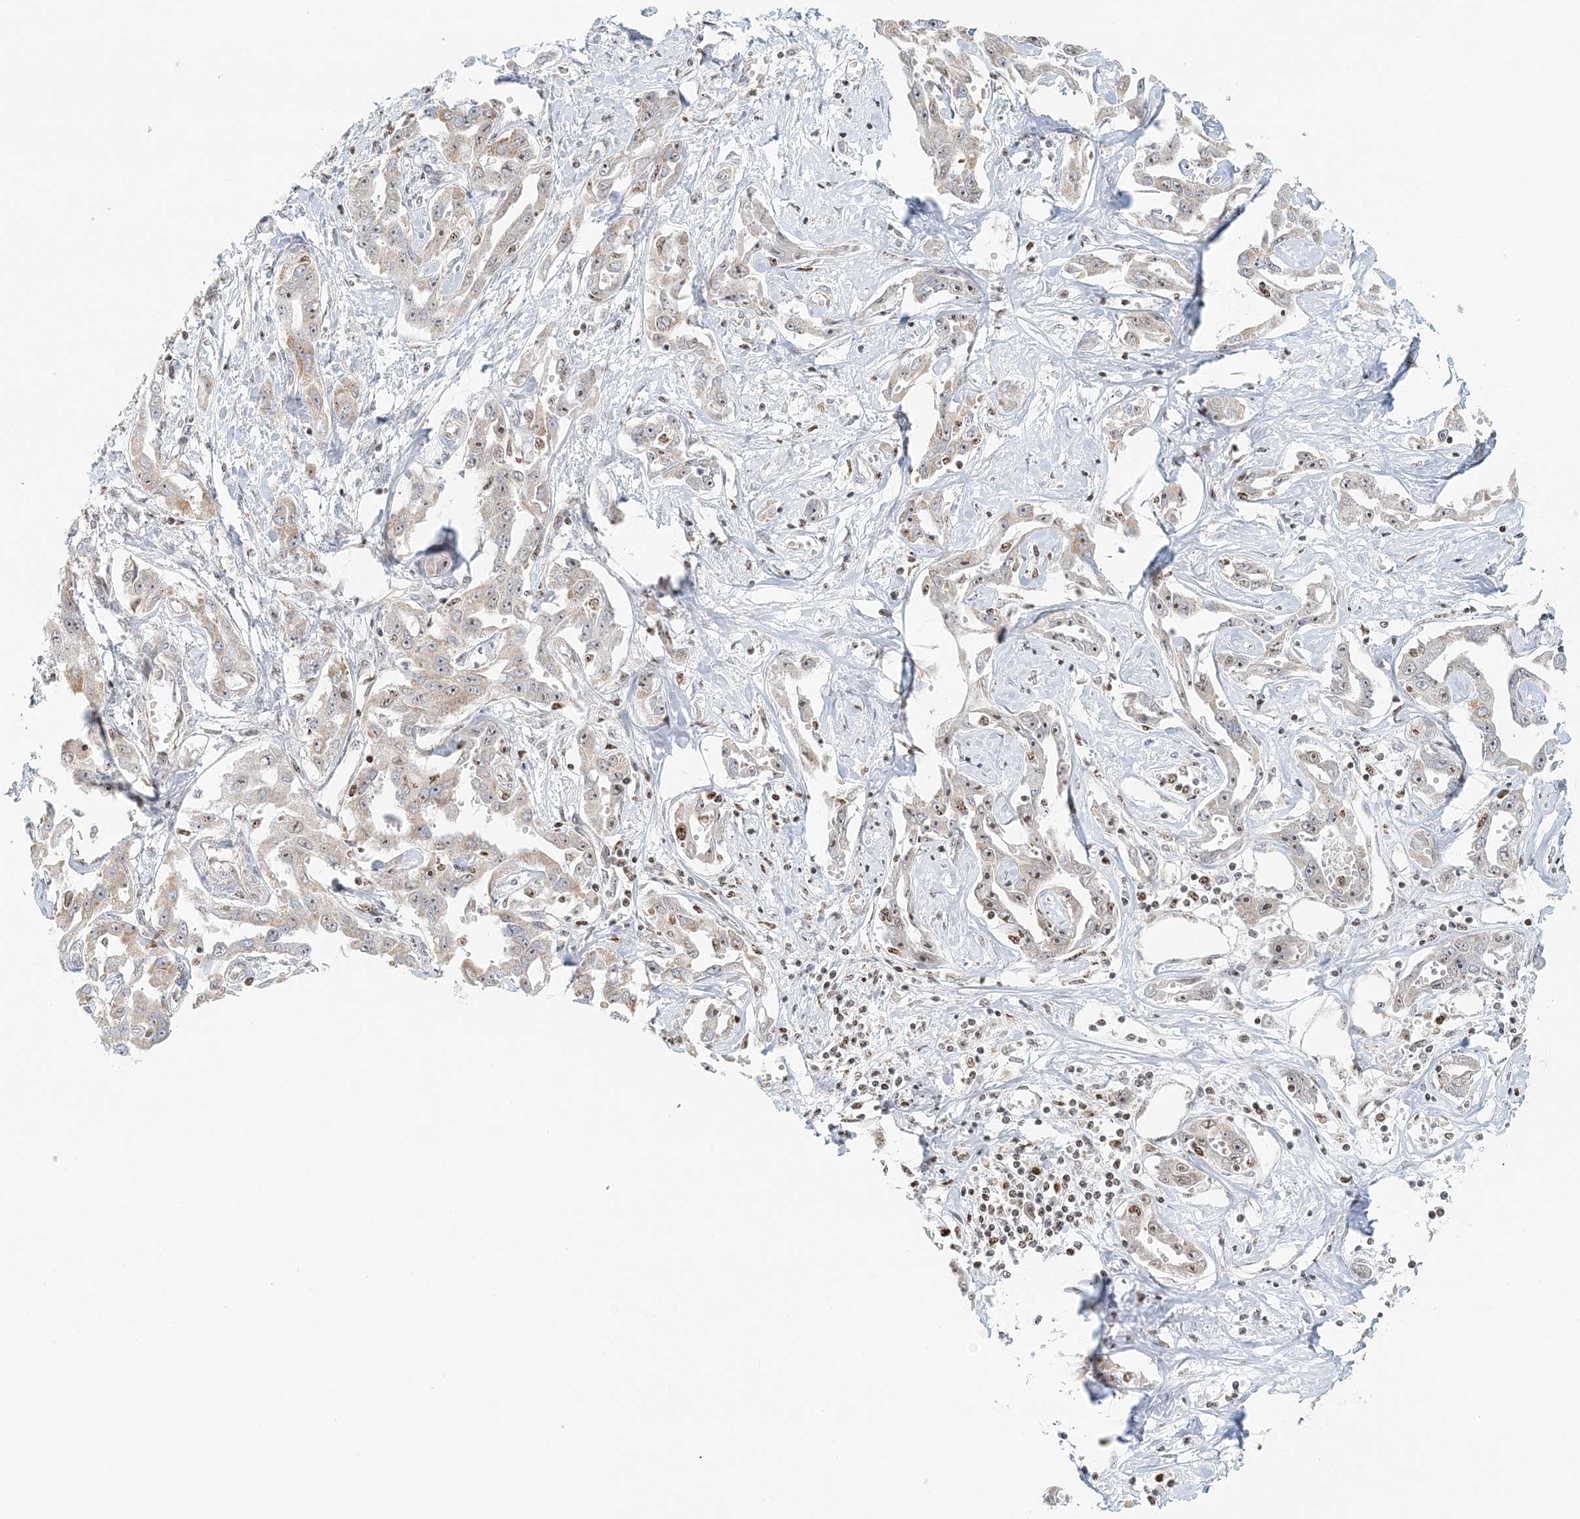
{"staining": {"intensity": "weak", "quantity": "25%-75%", "location": "nuclear"}, "tissue": "liver cancer", "cell_type": "Tumor cells", "image_type": "cancer", "snomed": [{"axis": "morphology", "description": "Cholangiocarcinoma"}, {"axis": "topography", "description": "Liver"}], "caption": "An image showing weak nuclear positivity in about 25%-75% of tumor cells in liver cancer (cholangiocarcinoma), as visualized by brown immunohistochemical staining.", "gene": "UBE2F", "patient": {"sex": "male", "age": 59}}